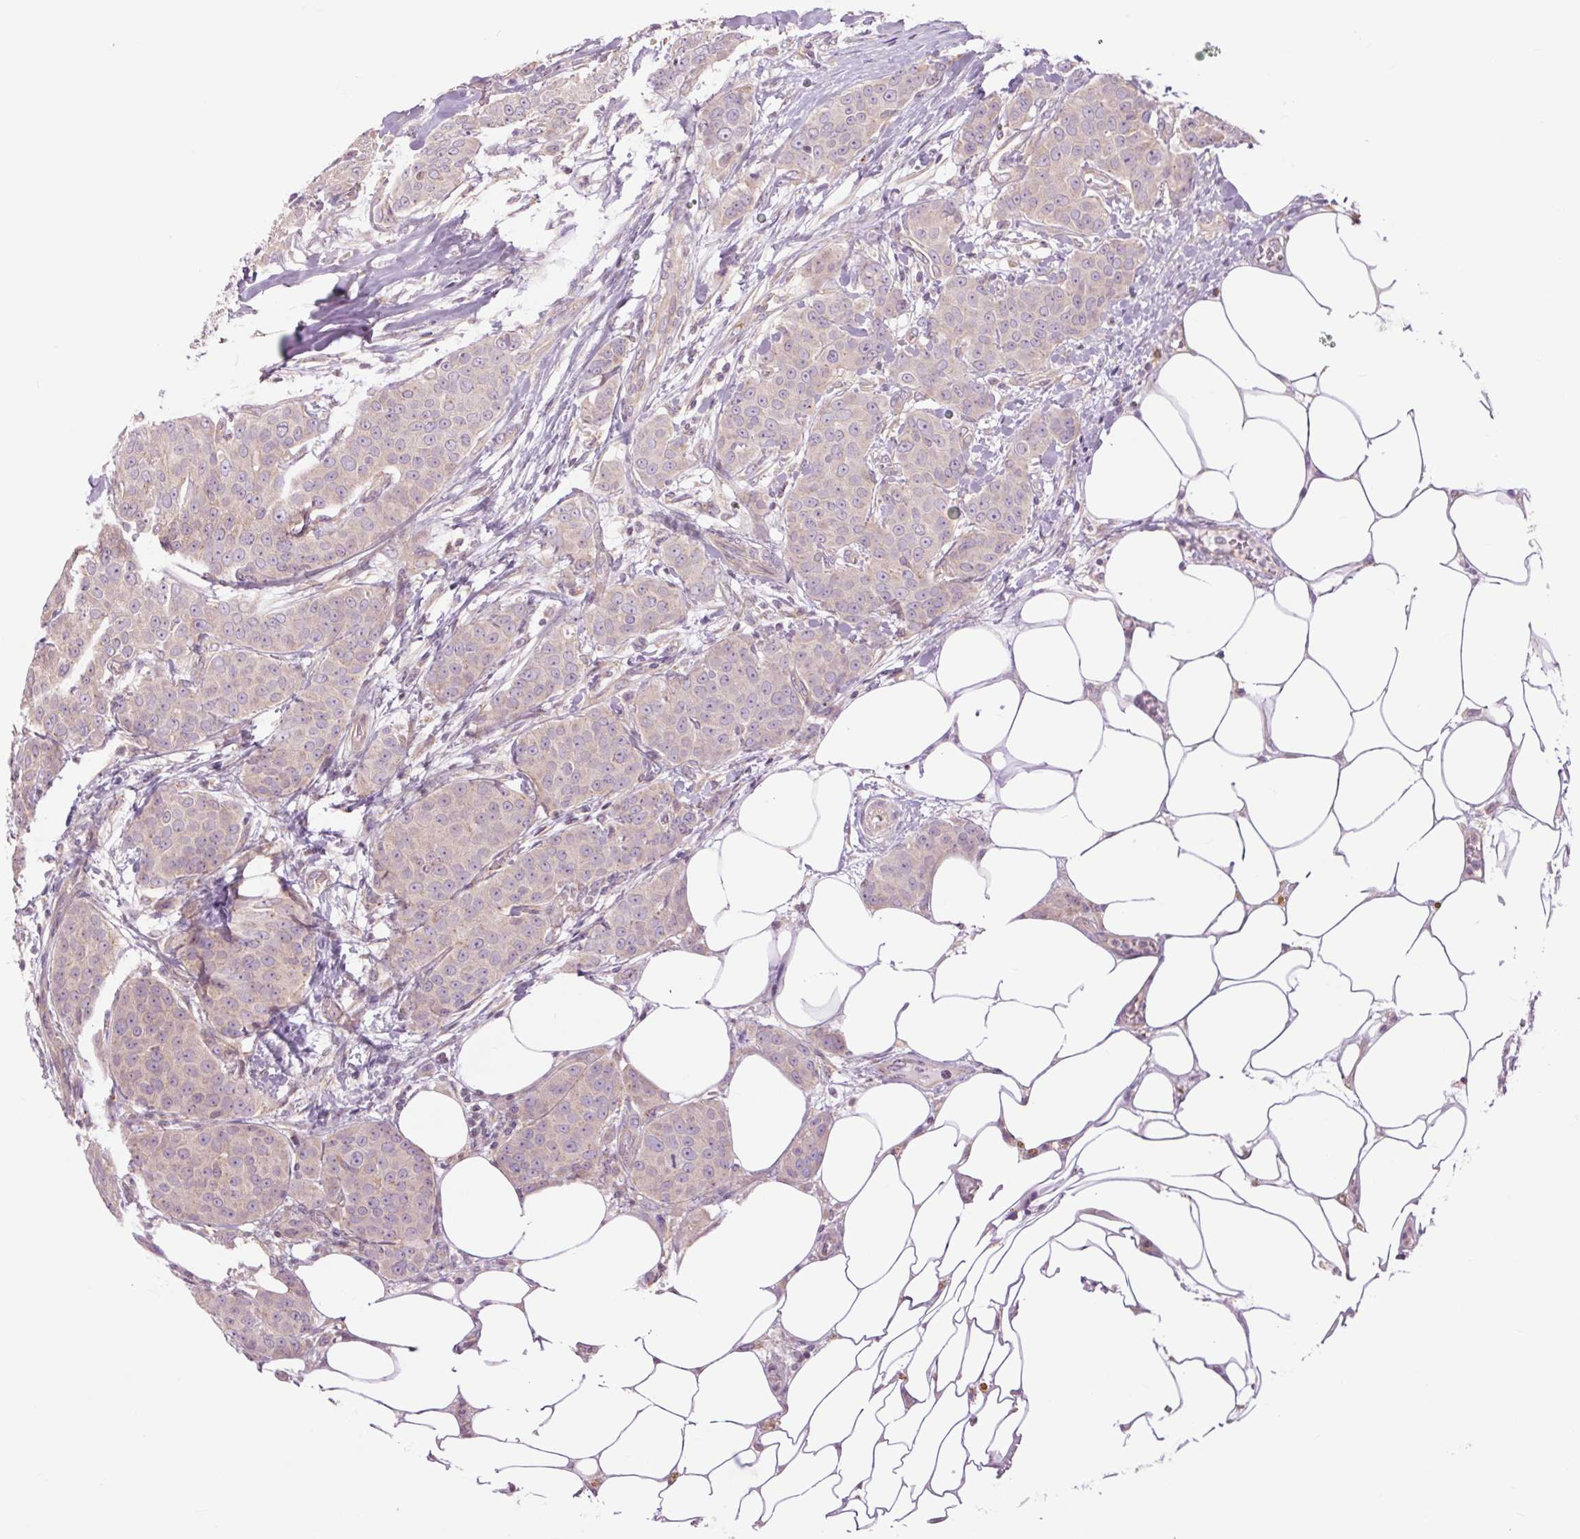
{"staining": {"intensity": "weak", "quantity": "<25%", "location": "cytoplasmic/membranous"}, "tissue": "breast cancer", "cell_type": "Tumor cells", "image_type": "cancer", "snomed": [{"axis": "morphology", "description": "Duct carcinoma"}, {"axis": "topography", "description": "Breast"}], "caption": "This photomicrograph is of breast invasive ductal carcinoma stained with immunohistochemistry to label a protein in brown with the nuclei are counter-stained blue. There is no staining in tumor cells.", "gene": "CTNNA3", "patient": {"sex": "female", "age": 91}}